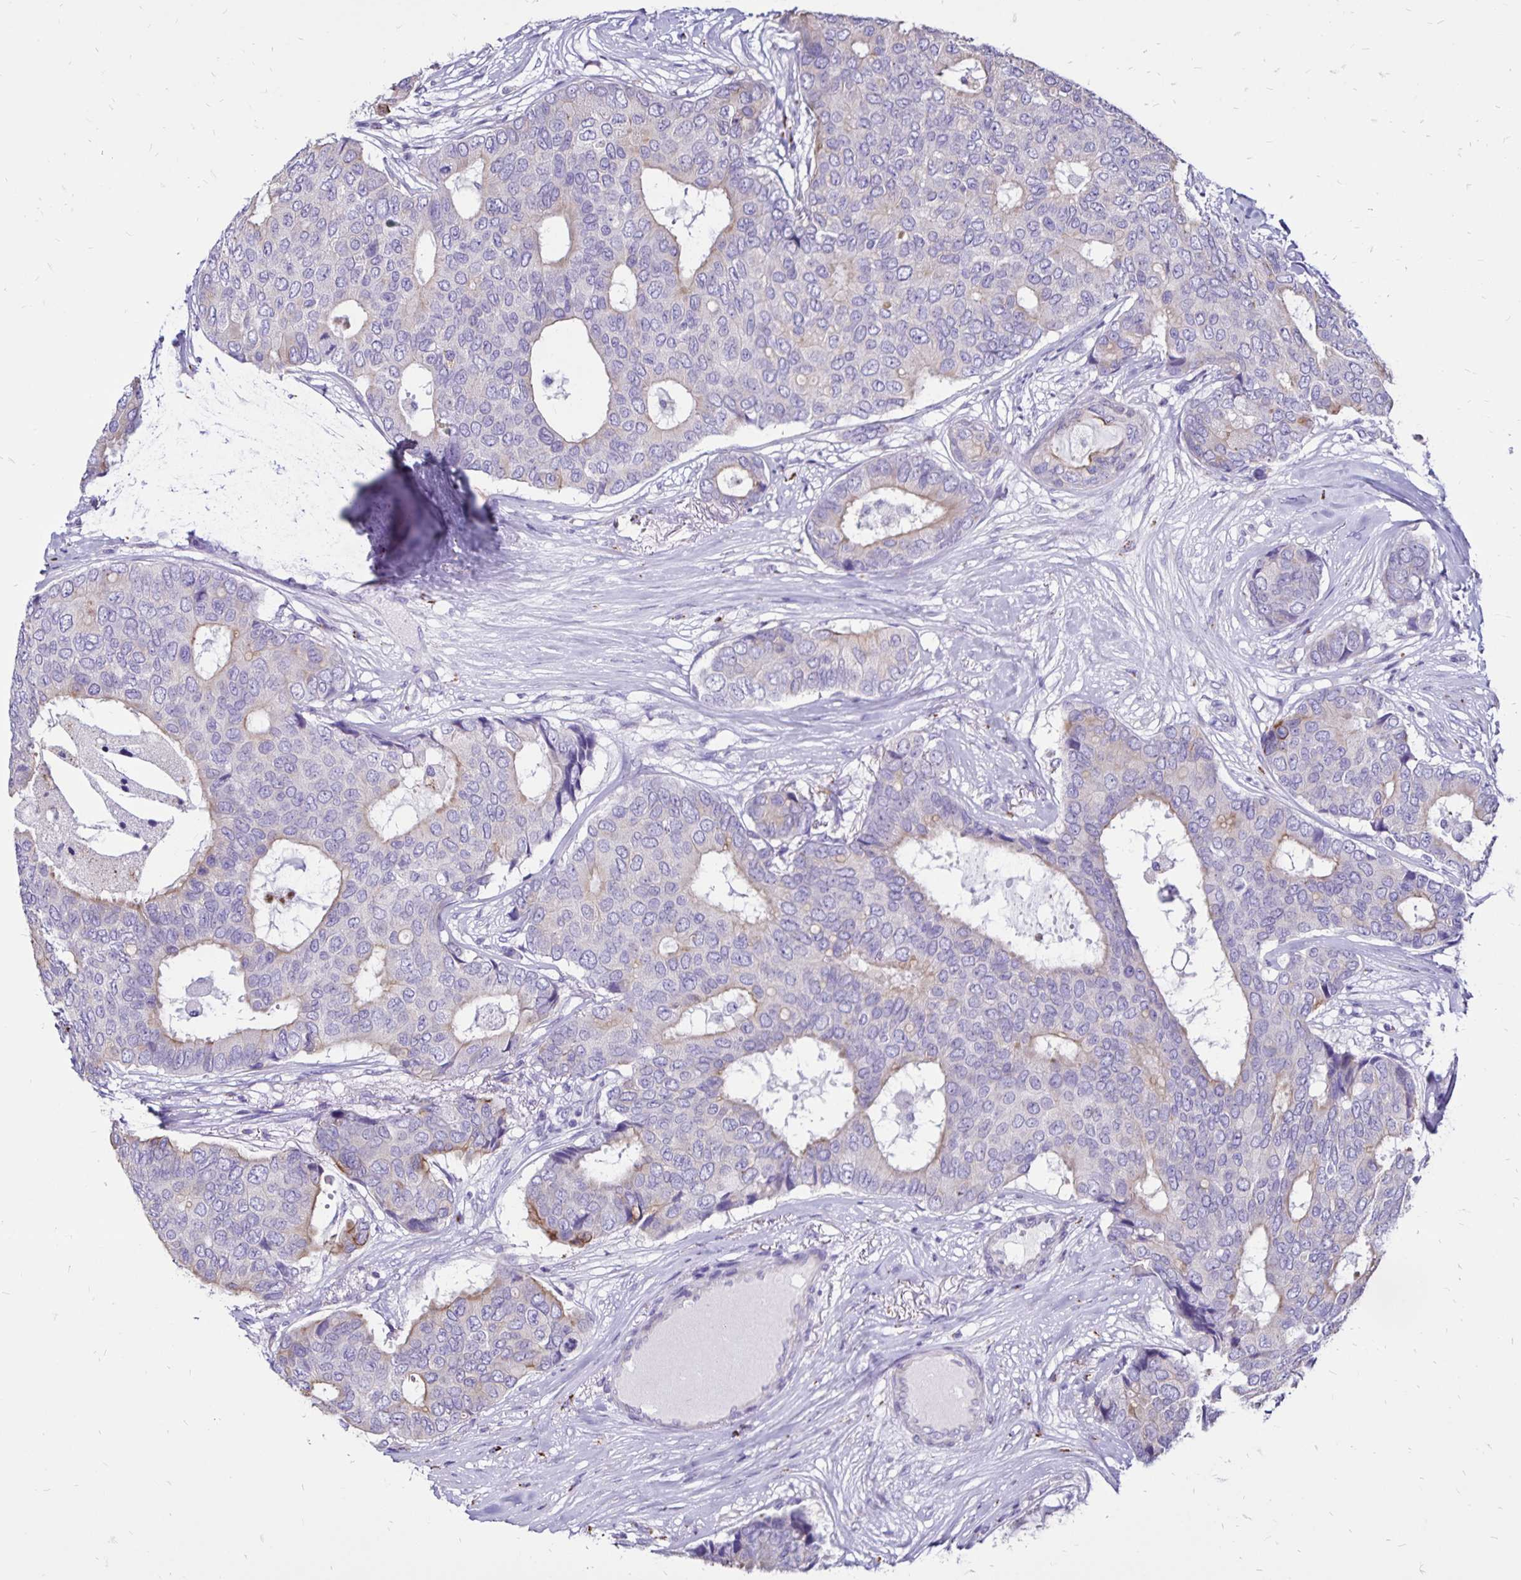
{"staining": {"intensity": "weak", "quantity": "<25%", "location": "cytoplasmic/membranous"}, "tissue": "breast cancer", "cell_type": "Tumor cells", "image_type": "cancer", "snomed": [{"axis": "morphology", "description": "Duct carcinoma"}, {"axis": "topography", "description": "Breast"}], "caption": "Immunohistochemical staining of human infiltrating ductal carcinoma (breast) exhibits no significant staining in tumor cells.", "gene": "EVPL", "patient": {"sex": "female", "age": 75}}